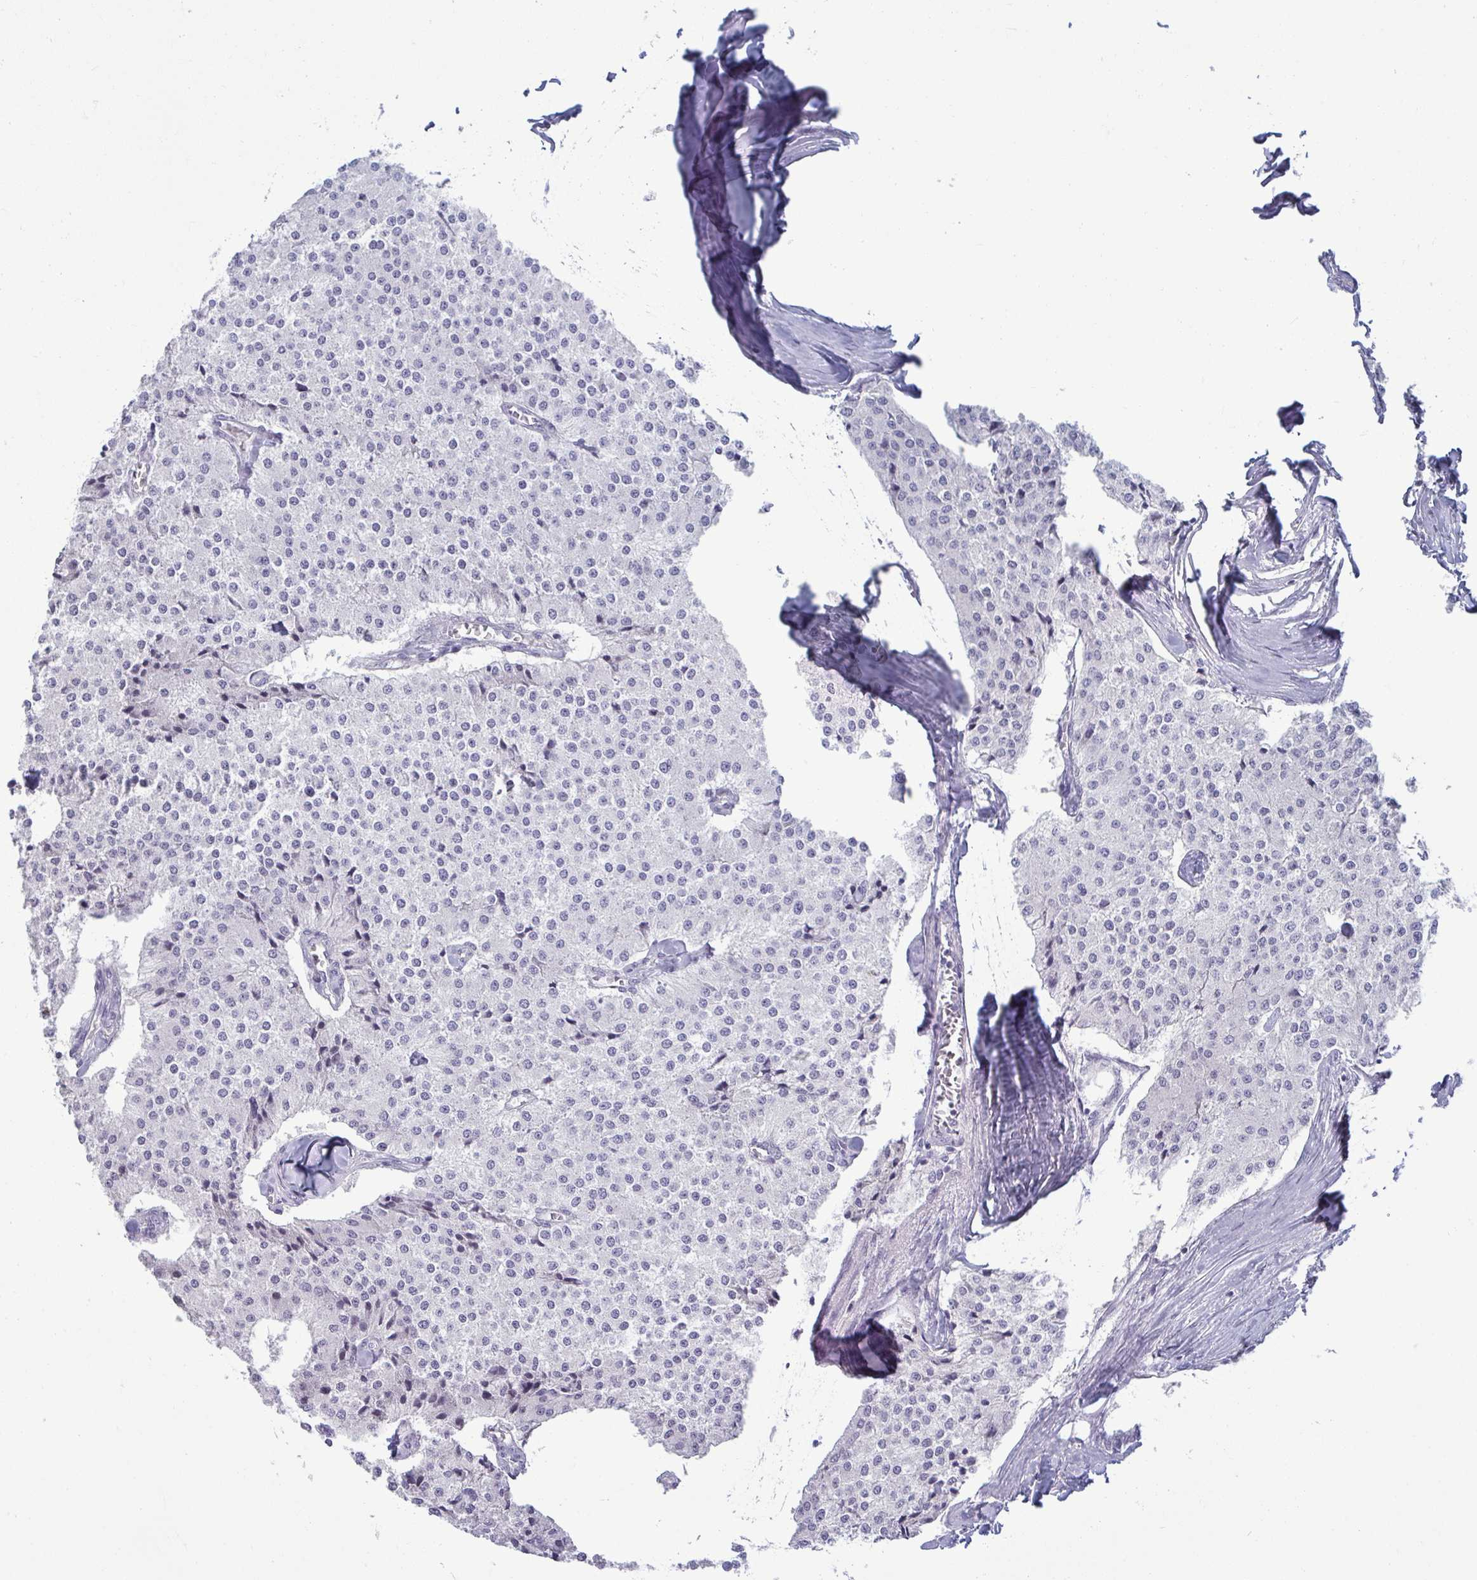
{"staining": {"intensity": "negative", "quantity": "none", "location": "none"}, "tissue": "carcinoid", "cell_type": "Tumor cells", "image_type": "cancer", "snomed": [{"axis": "morphology", "description": "Carcinoid, malignant, NOS"}, {"axis": "topography", "description": "Colon"}], "caption": "Tumor cells are negative for protein expression in human carcinoid (malignant).", "gene": "RNASEH1", "patient": {"sex": "female", "age": 52}}